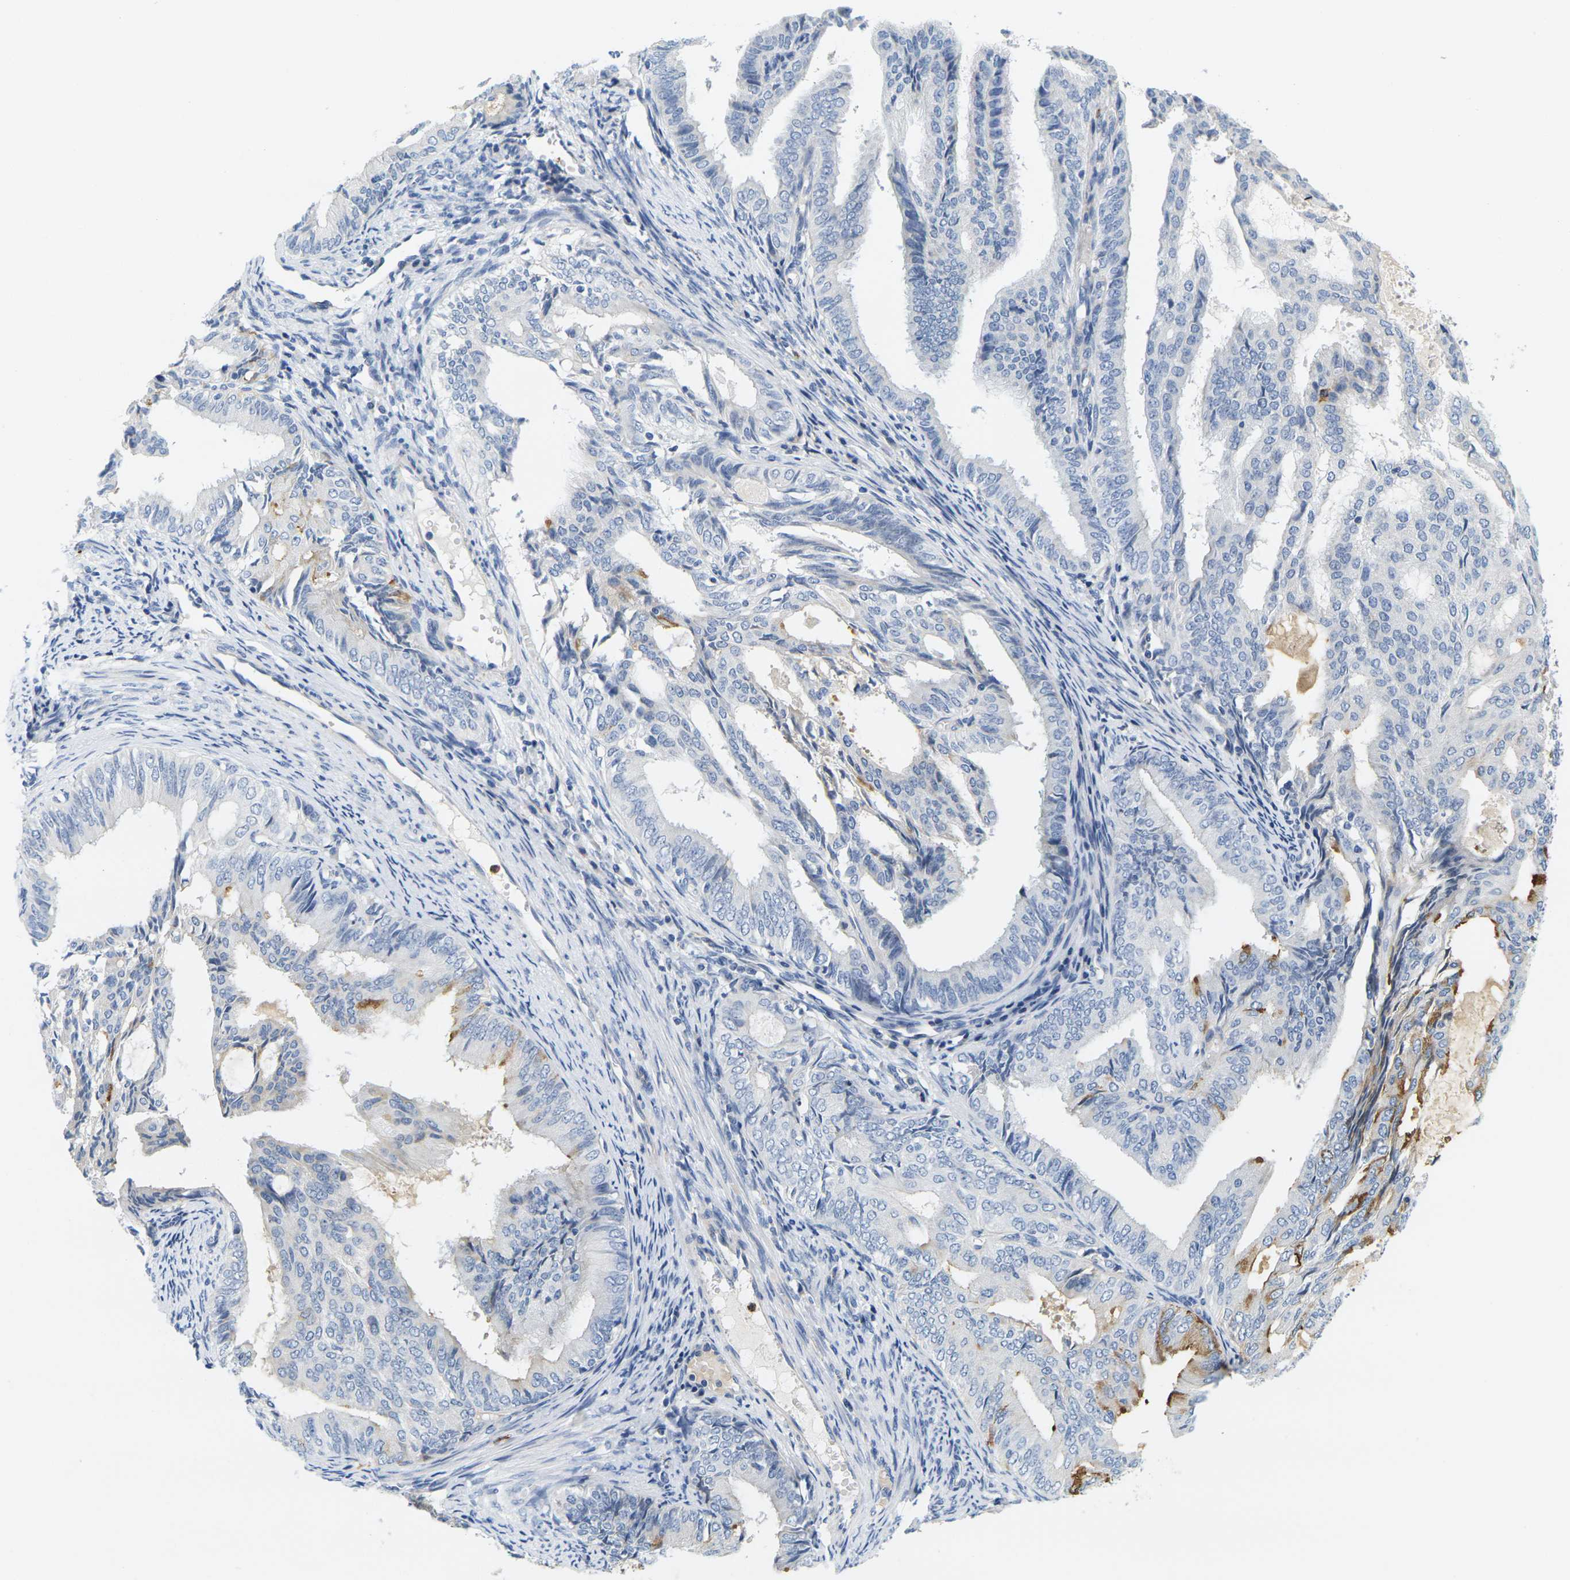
{"staining": {"intensity": "moderate", "quantity": "<25%", "location": "cytoplasmic/membranous"}, "tissue": "endometrial cancer", "cell_type": "Tumor cells", "image_type": "cancer", "snomed": [{"axis": "morphology", "description": "Adenocarcinoma, NOS"}, {"axis": "topography", "description": "Endometrium"}], "caption": "Moderate cytoplasmic/membranous expression for a protein is seen in about <25% of tumor cells of endometrial cancer (adenocarcinoma) using immunohistochemistry (IHC).", "gene": "KLK5", "patient": {"sex": "female", "age": 58}}